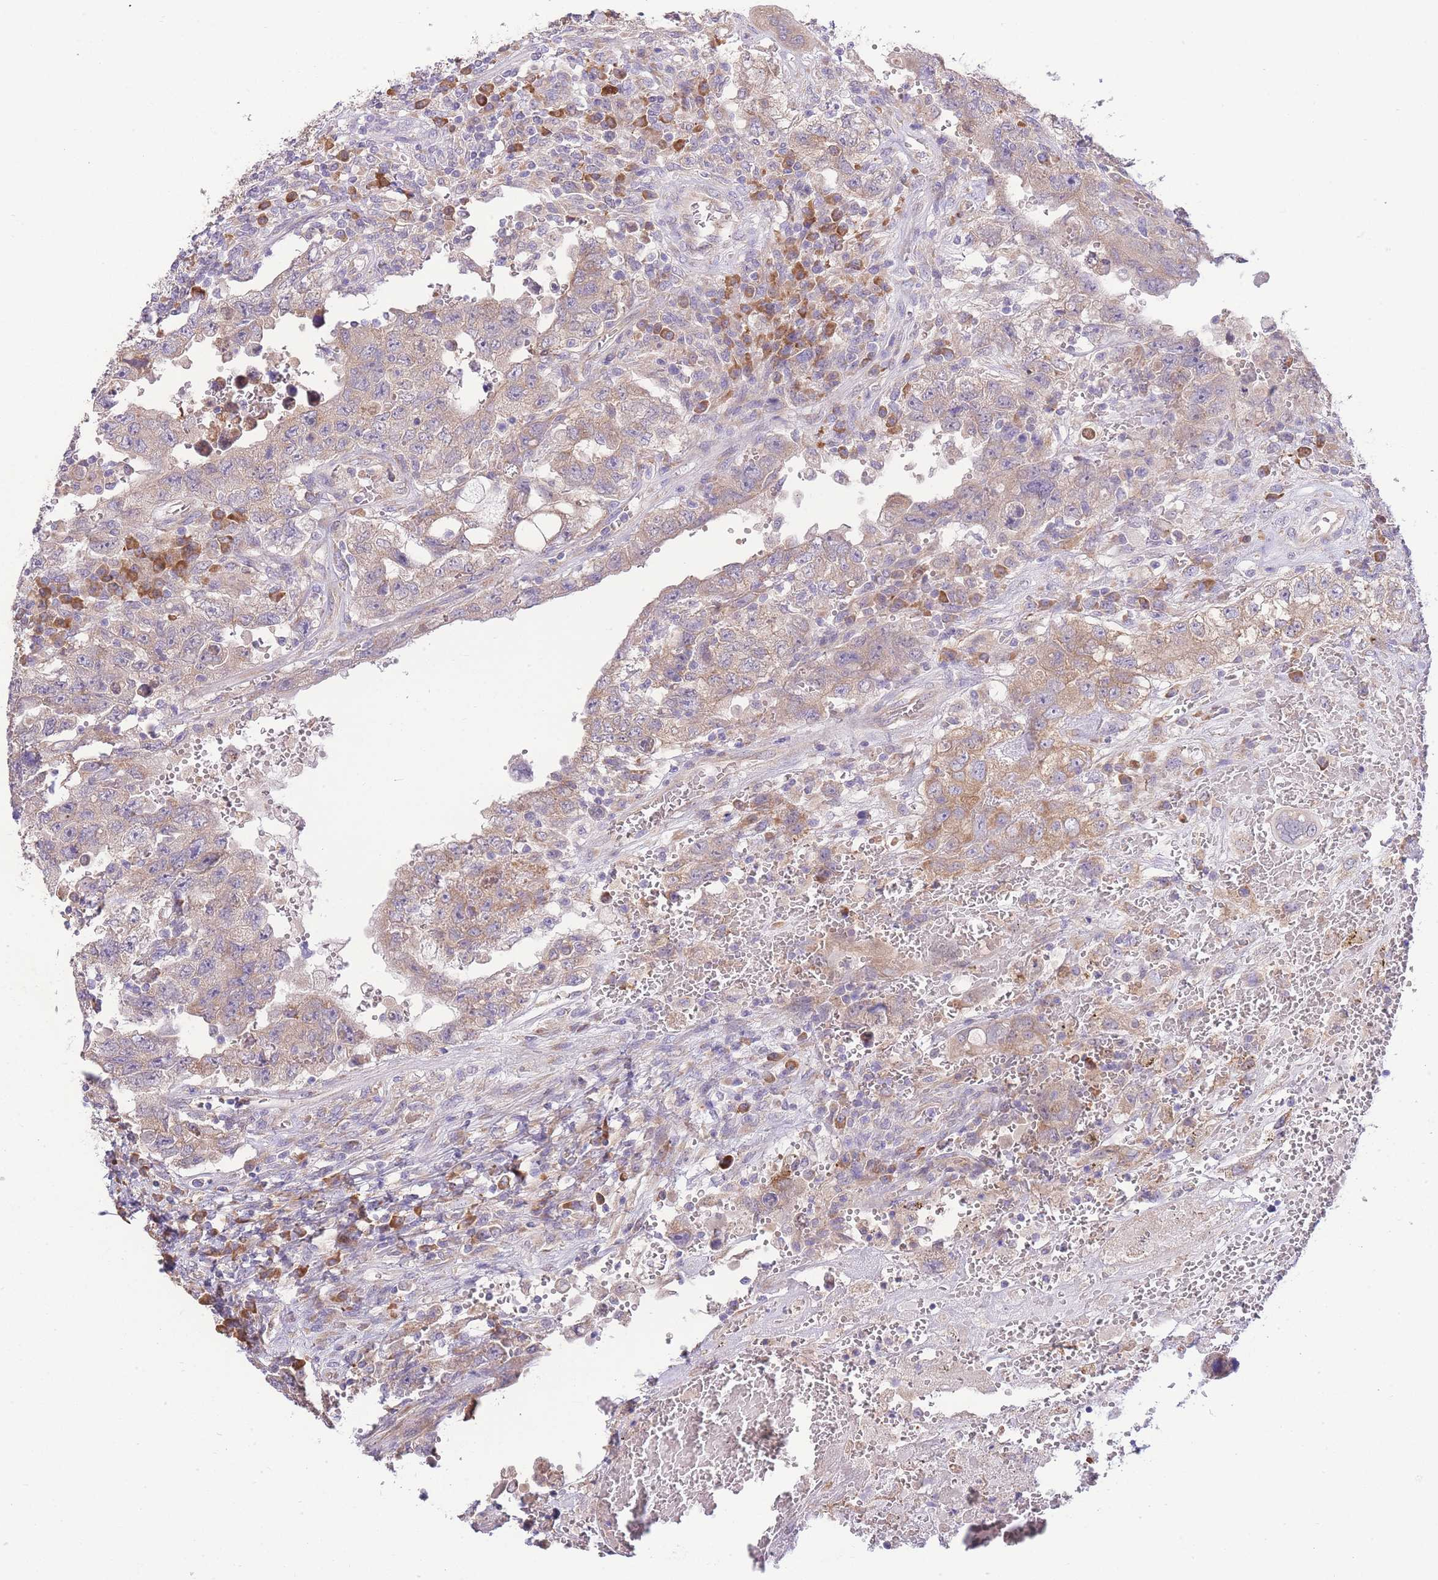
{"staining": {"intensity": "weak", "quantity": ">75%", "location": "cytoplasmic/membranous"}, "tissue": "testis cancer", "cell_type": "Tumor cells", "image_type": "cancer", "snomed": [{"axis": "morphology", "description": "Carcinoma, Embryonal, NOS"}, {"axis": "topography", "description": "Testis"}], "caption": "Immunohistochemical staining of testis cancer reveals low levels of weak cytoplasmic/membranous protein expression in approximately >75% of tumor cells. (Brightfield microscopy of DAB IHC at high magnification).", "gene": "BEX1", "patient": {"sex": "male", "age": 26}}